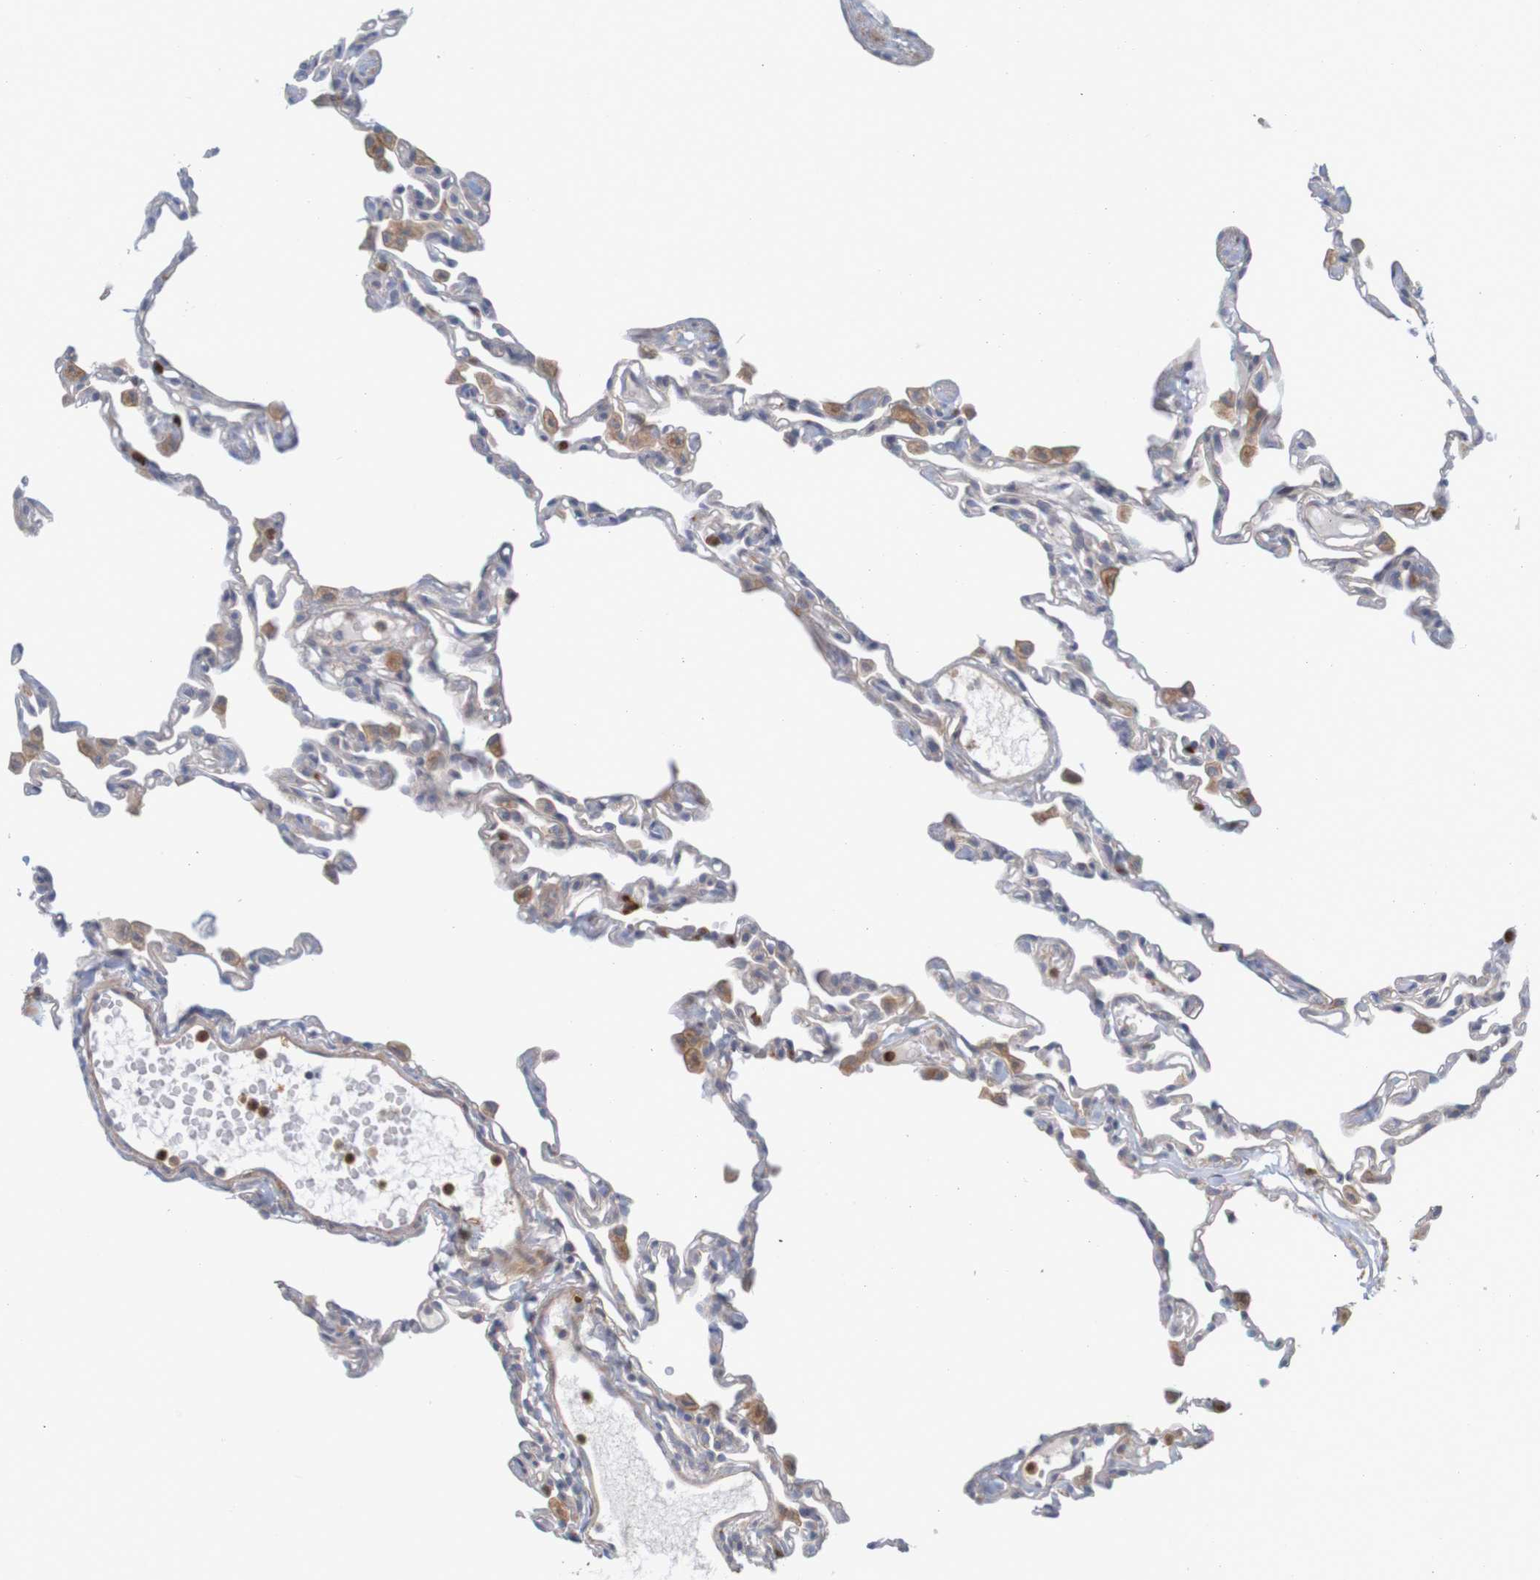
{"staining": {"intensity": "weak", "quantity": "<25%", "location": "cytoplasmic/membranous"}, "tissue": "lung", "cell_type": "Alveolar cells", "image_type": "normal", "snomed": [{"axis": "morphology", "description": "Normal tissue, NOS"}, {"axis": "topography", "description": "Lung"}], "caption": "Image shows no protein expression in alveolar cells of normal lung. The staining is performed using DAB (3,3'-diaminobenzidine) brown chromogen with nuclei counter-stained in using hematoxylin.", "gene": "KRT23", "patient": {"sex": "female", "age": 49}}